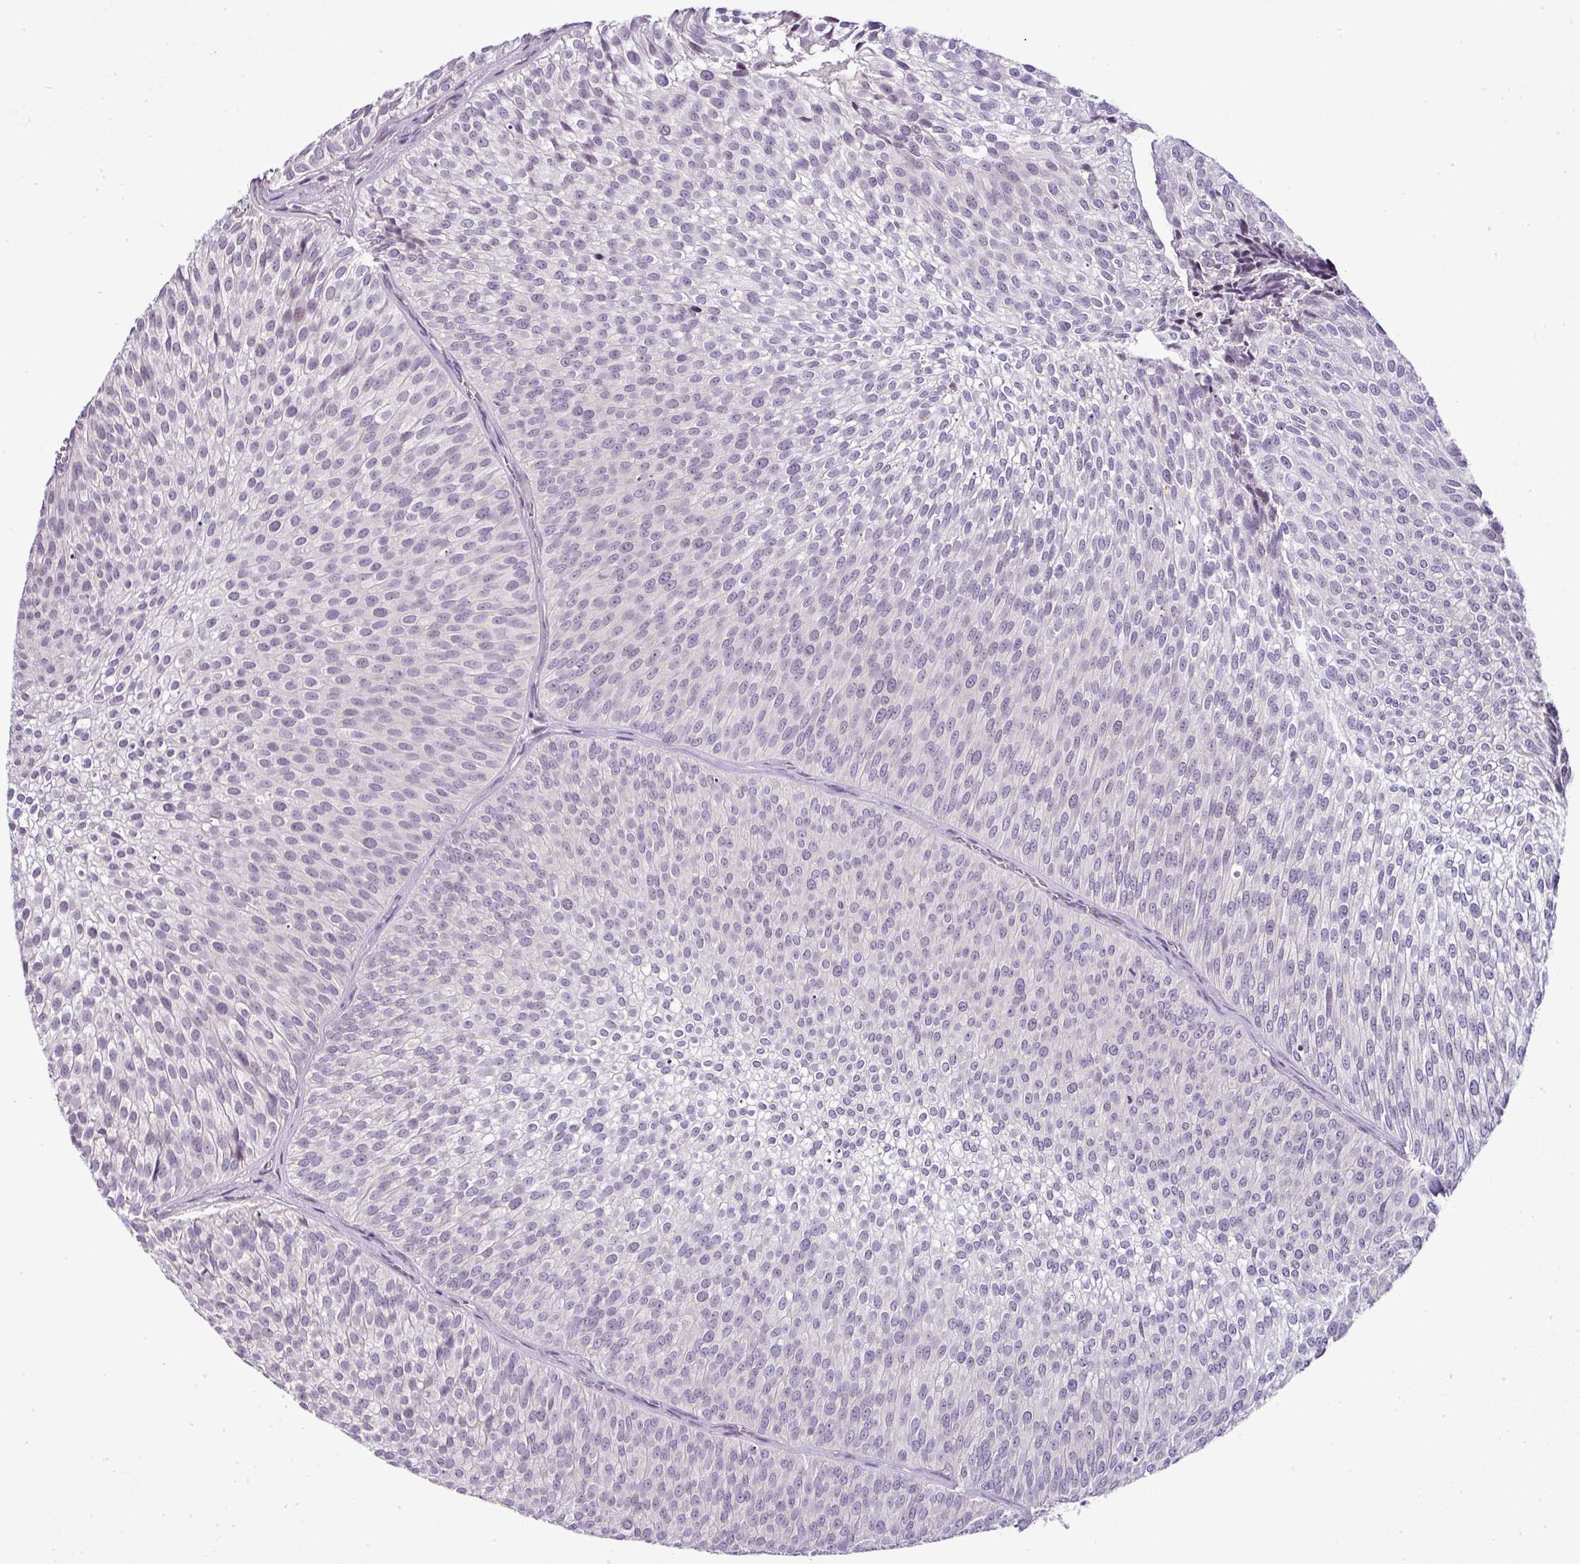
{"staining": {"intensity": "negative", "quantity": "none", "location": "none"}, "tissue": "urothelial cancer", "cell_type": "Tumor cells", "image_type": "cancer", "snomed": [{"axis": "morphology", "description": "Urothelial carcinoma, Low grade"}, {"axis": "topography", "description": "Urinary bladder"}], "caption": "DAB (3,3'-diaminobenzidine) immunohistochemical staining of urothelial cancer shows no significant expression in tumor cells.", "gene": "TEX30", "patient": {"sex": "male", "age": 91}}